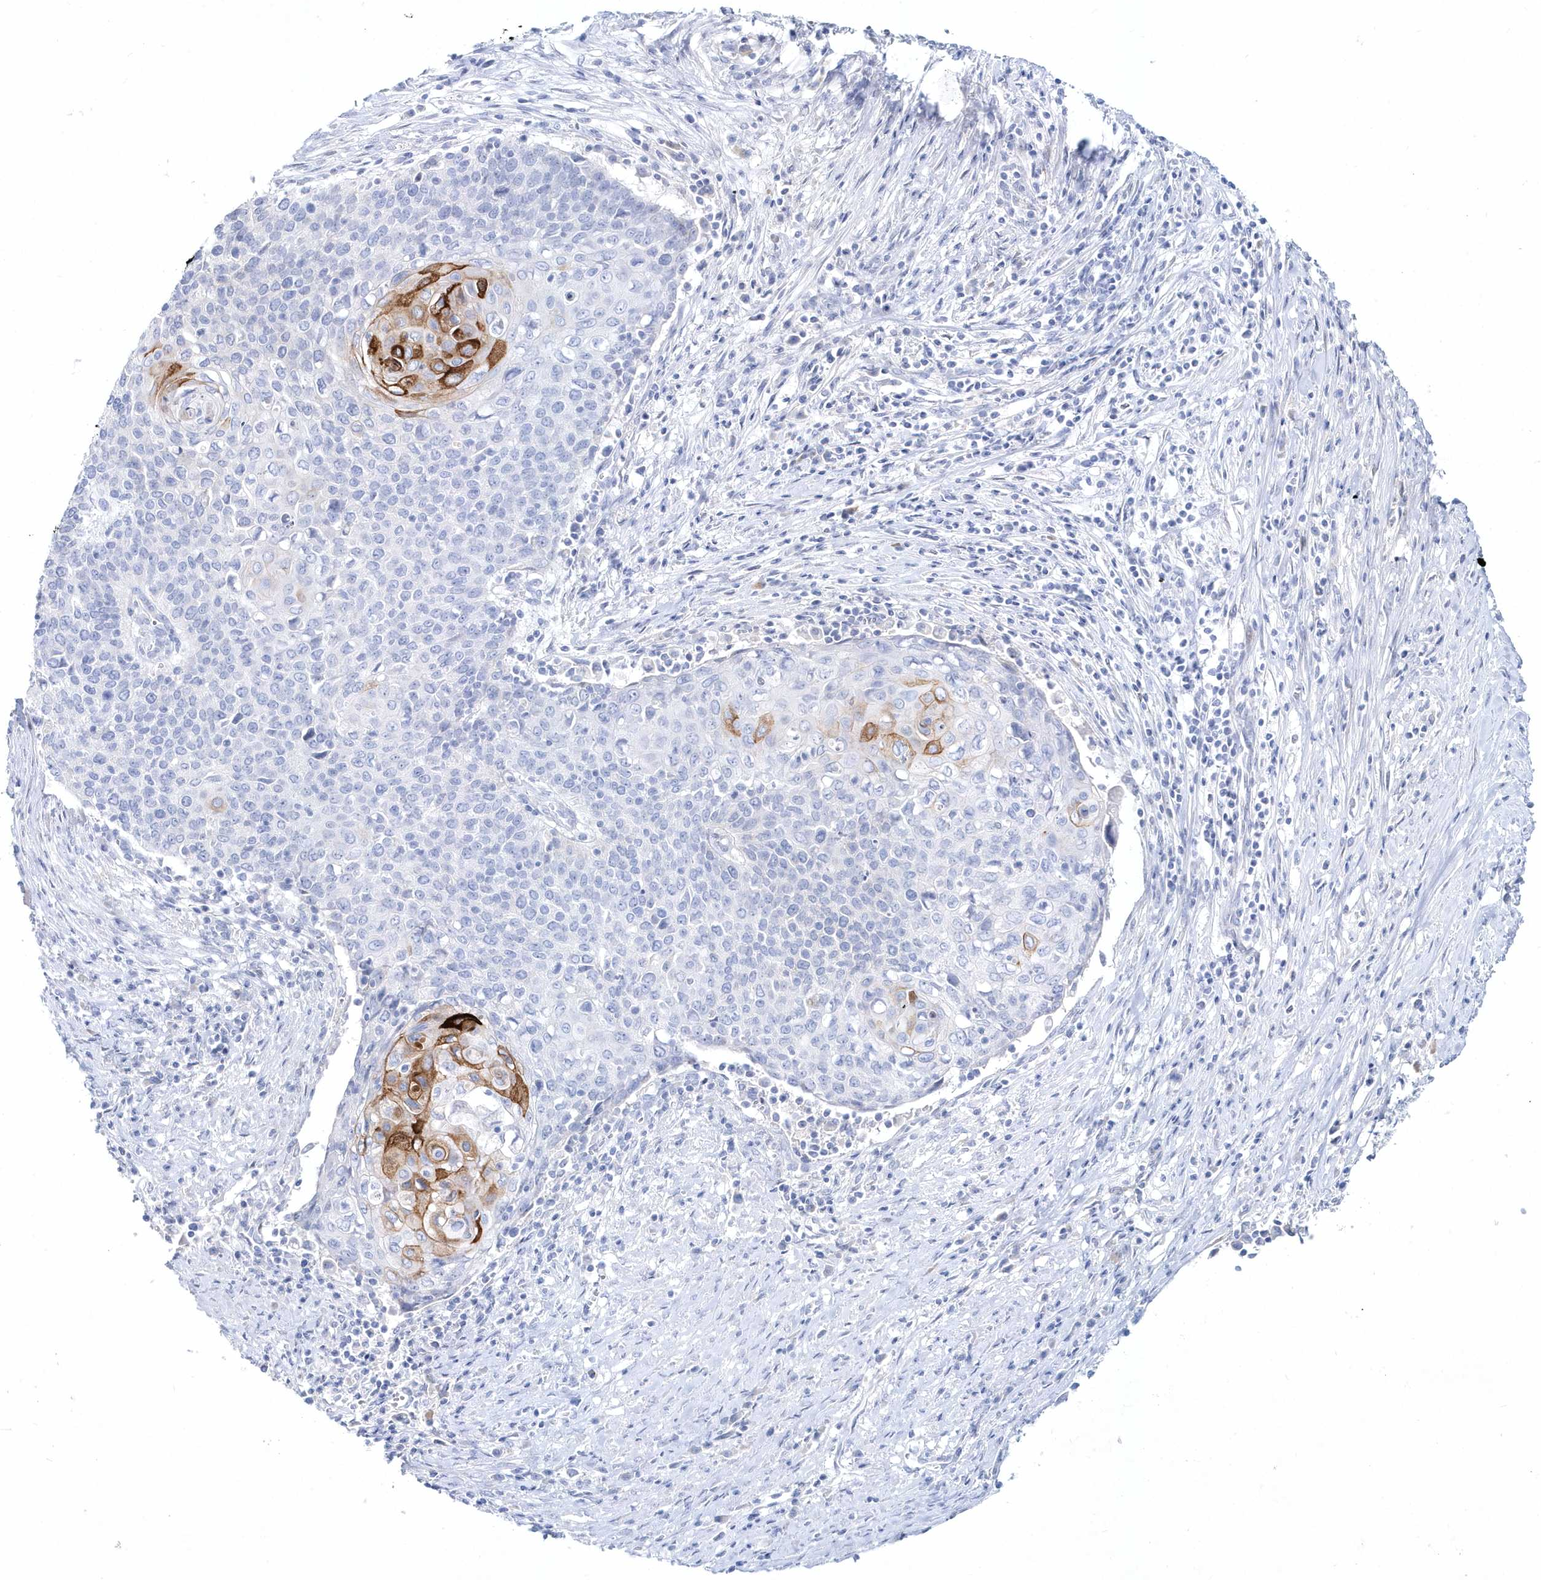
{"staining": {"intensity": "moderate", "quantity": "<25%", "location": "cytoplasmic/membranous"}, "tissue": "cervical cancer", "cell_type": "Tumor cells", "image_type": "cancer", "snomed": [{"axis": "morphology", "description": "Squamous cell carcinoma, NOS"}, {"axis": "topography", "description": "Cervix"}], "caption": "Immunohistochemistry (IHC) of human cervical cancer reveals low levels of moderate cytoplasmic/membranous staining in about <25% of tumor cells.", "gene": "SPINK7", "patient": {"sex": "female", "age": 39}}